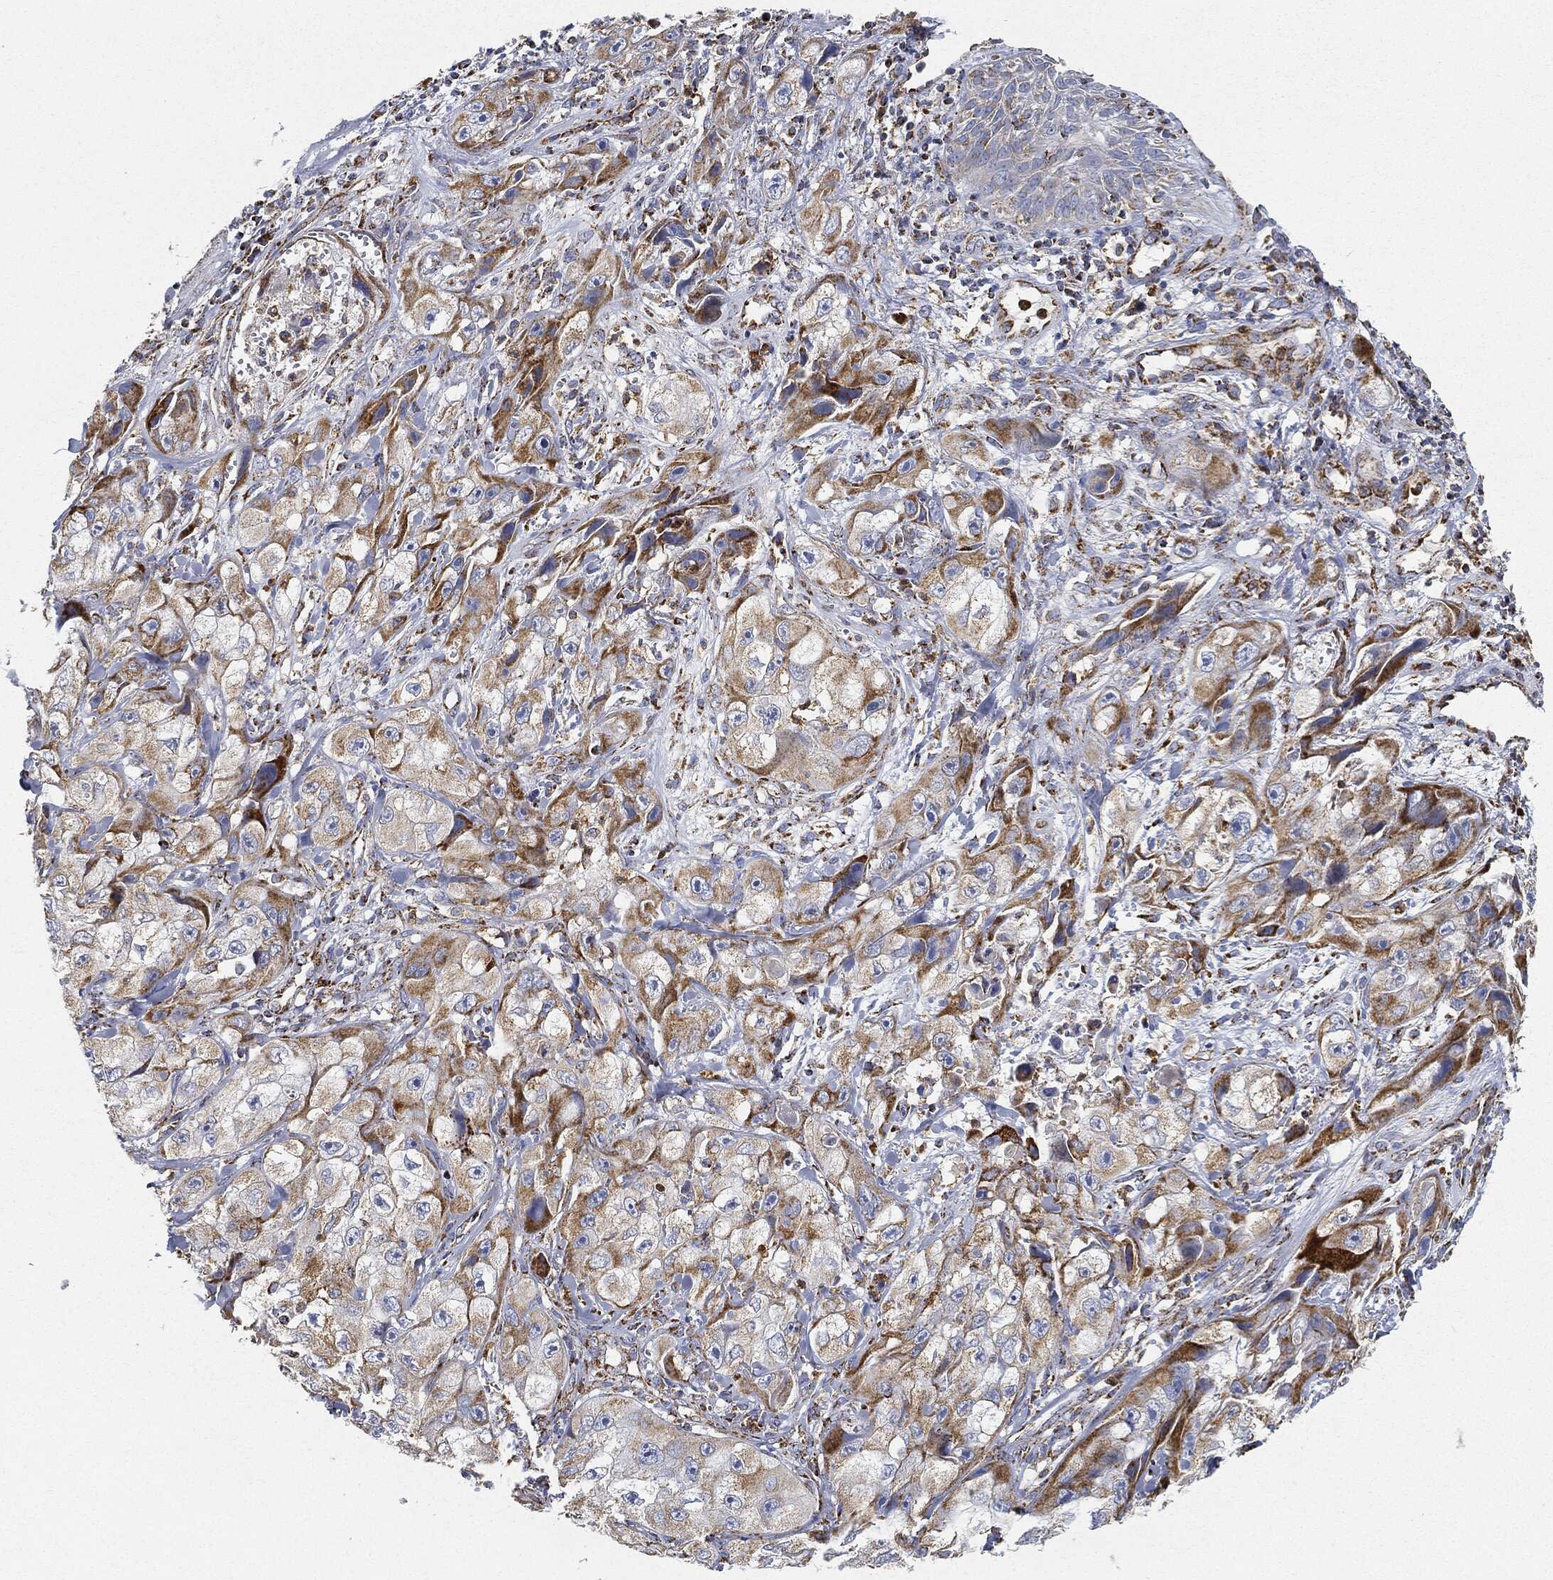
{"staining": {"intensity": "strong", "quantity": "25%-75%", "location": "cytoplasmic/membranous"}, "tissue": "skin cancer", "cell_type": "Tumor cells", "image_type": "cancer", "snomed": [{"axis": "morphology", "description": "Squamous cell carcinoma, NOS"}, {"axis": "topography", "description": "Skin"}, {"axis": "topography", "description": "Subcutis"}], "caption": "Skin cancer (squamous cell carcinoma) tissue demonstrates strong cytoplasmic/membranous staining in about 25%-75% of tumor cells, visualized by immunohistochemistry.", "gene": "CAPN15", "patient": {"sex": "male", "age": 73}}